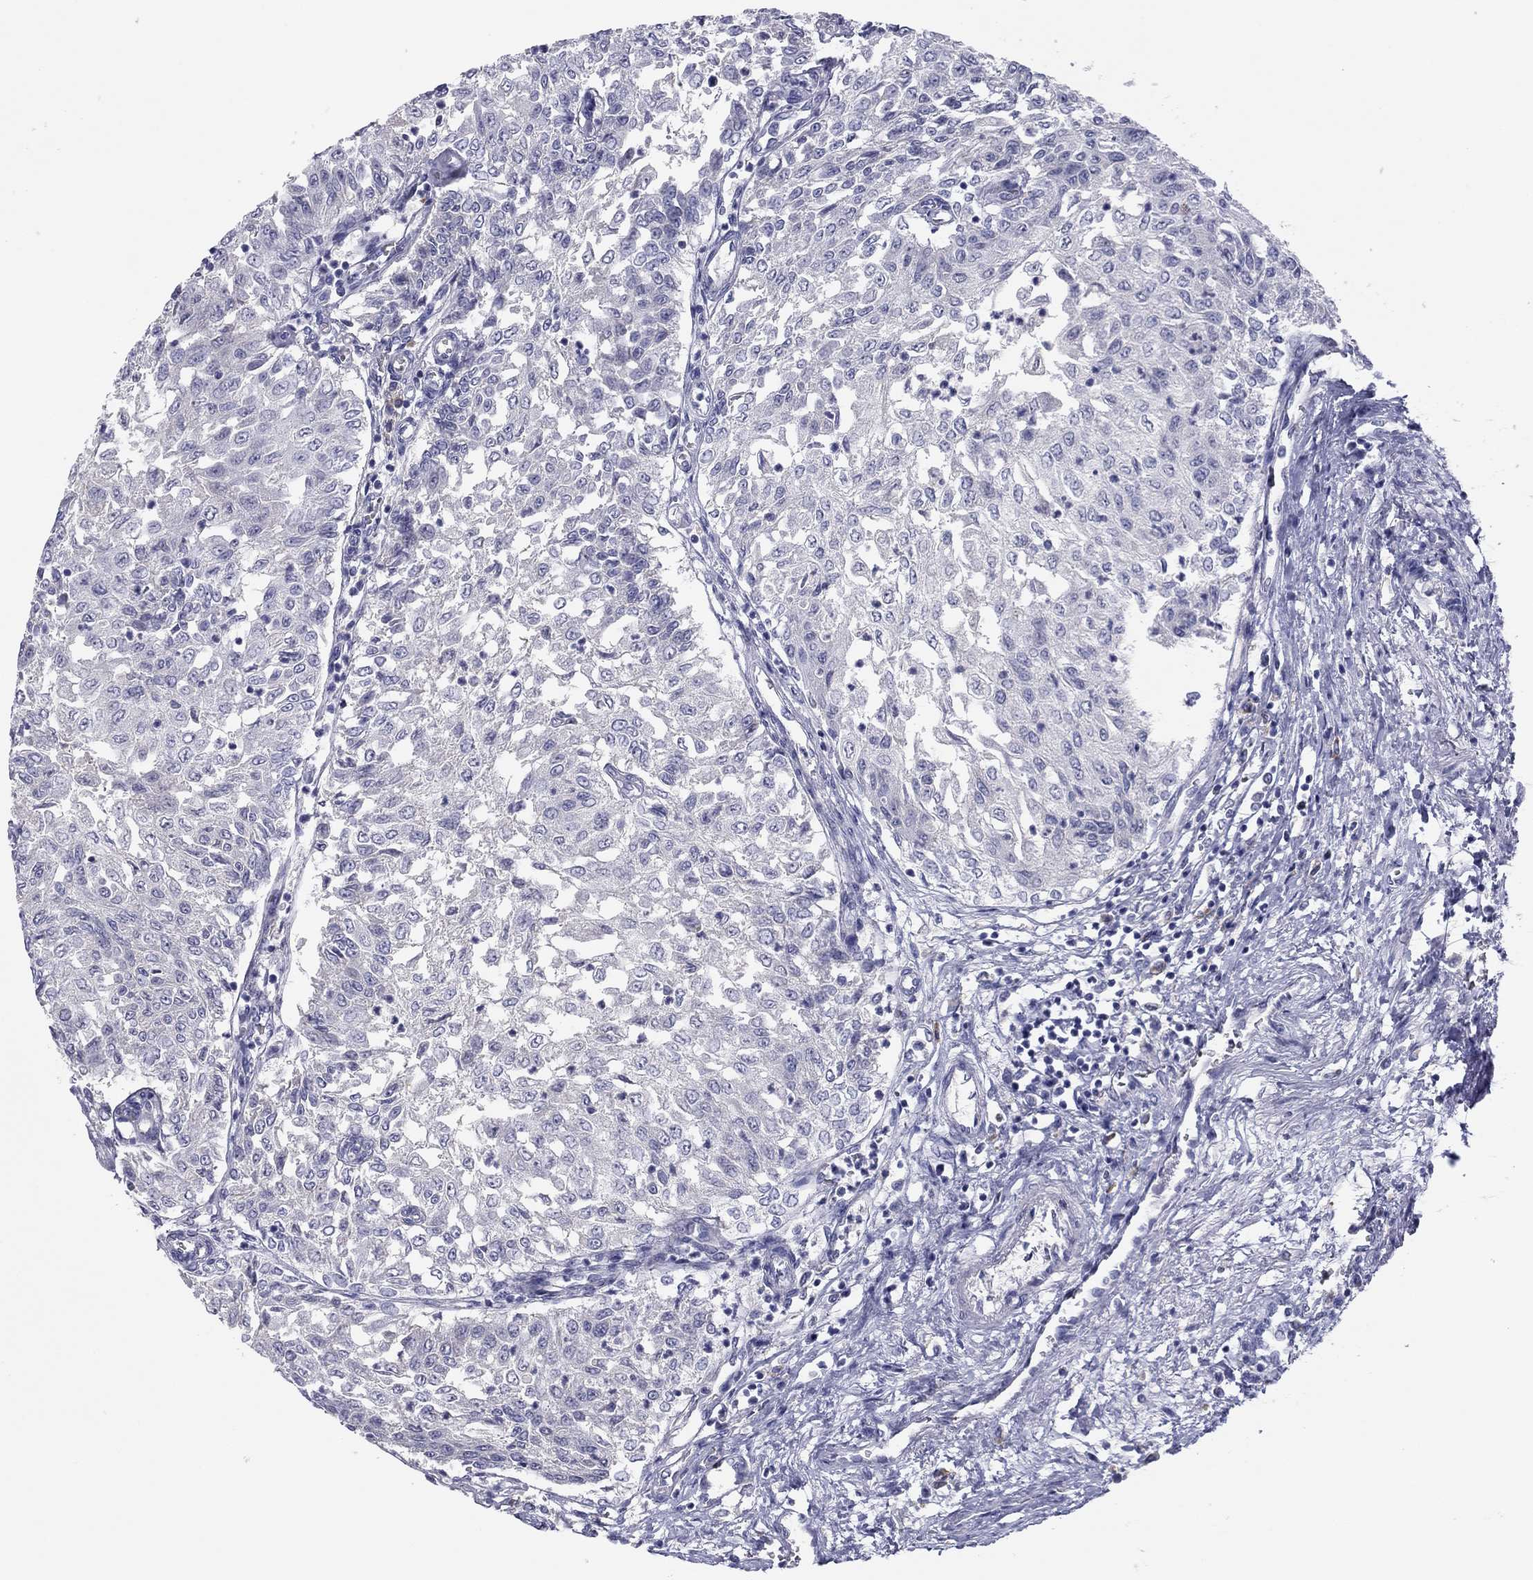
{"staining": {"intensity": "negative", "quantity": "none", "location": "none"}, "tissue": "urothelial cancer", "cell_type": "Tumor cells", "image_type": "cancer", "snomed": [{"axis": "morphology", "description": "Urothelial carcinoma, Low grade"}, {"axis": "topography", "description": "Urinary bladder"}], "caption": "Protein analysis of urothelial cancer exhibits no significant positivity in tumor cells. The staining is performed using DAB (3,3'-diaminobenzidine) brown chromogen with nuclei counter-stained in using hematoxylin.", "gene": "GRK7", "patient": {"sex": "male", "age": 78}}